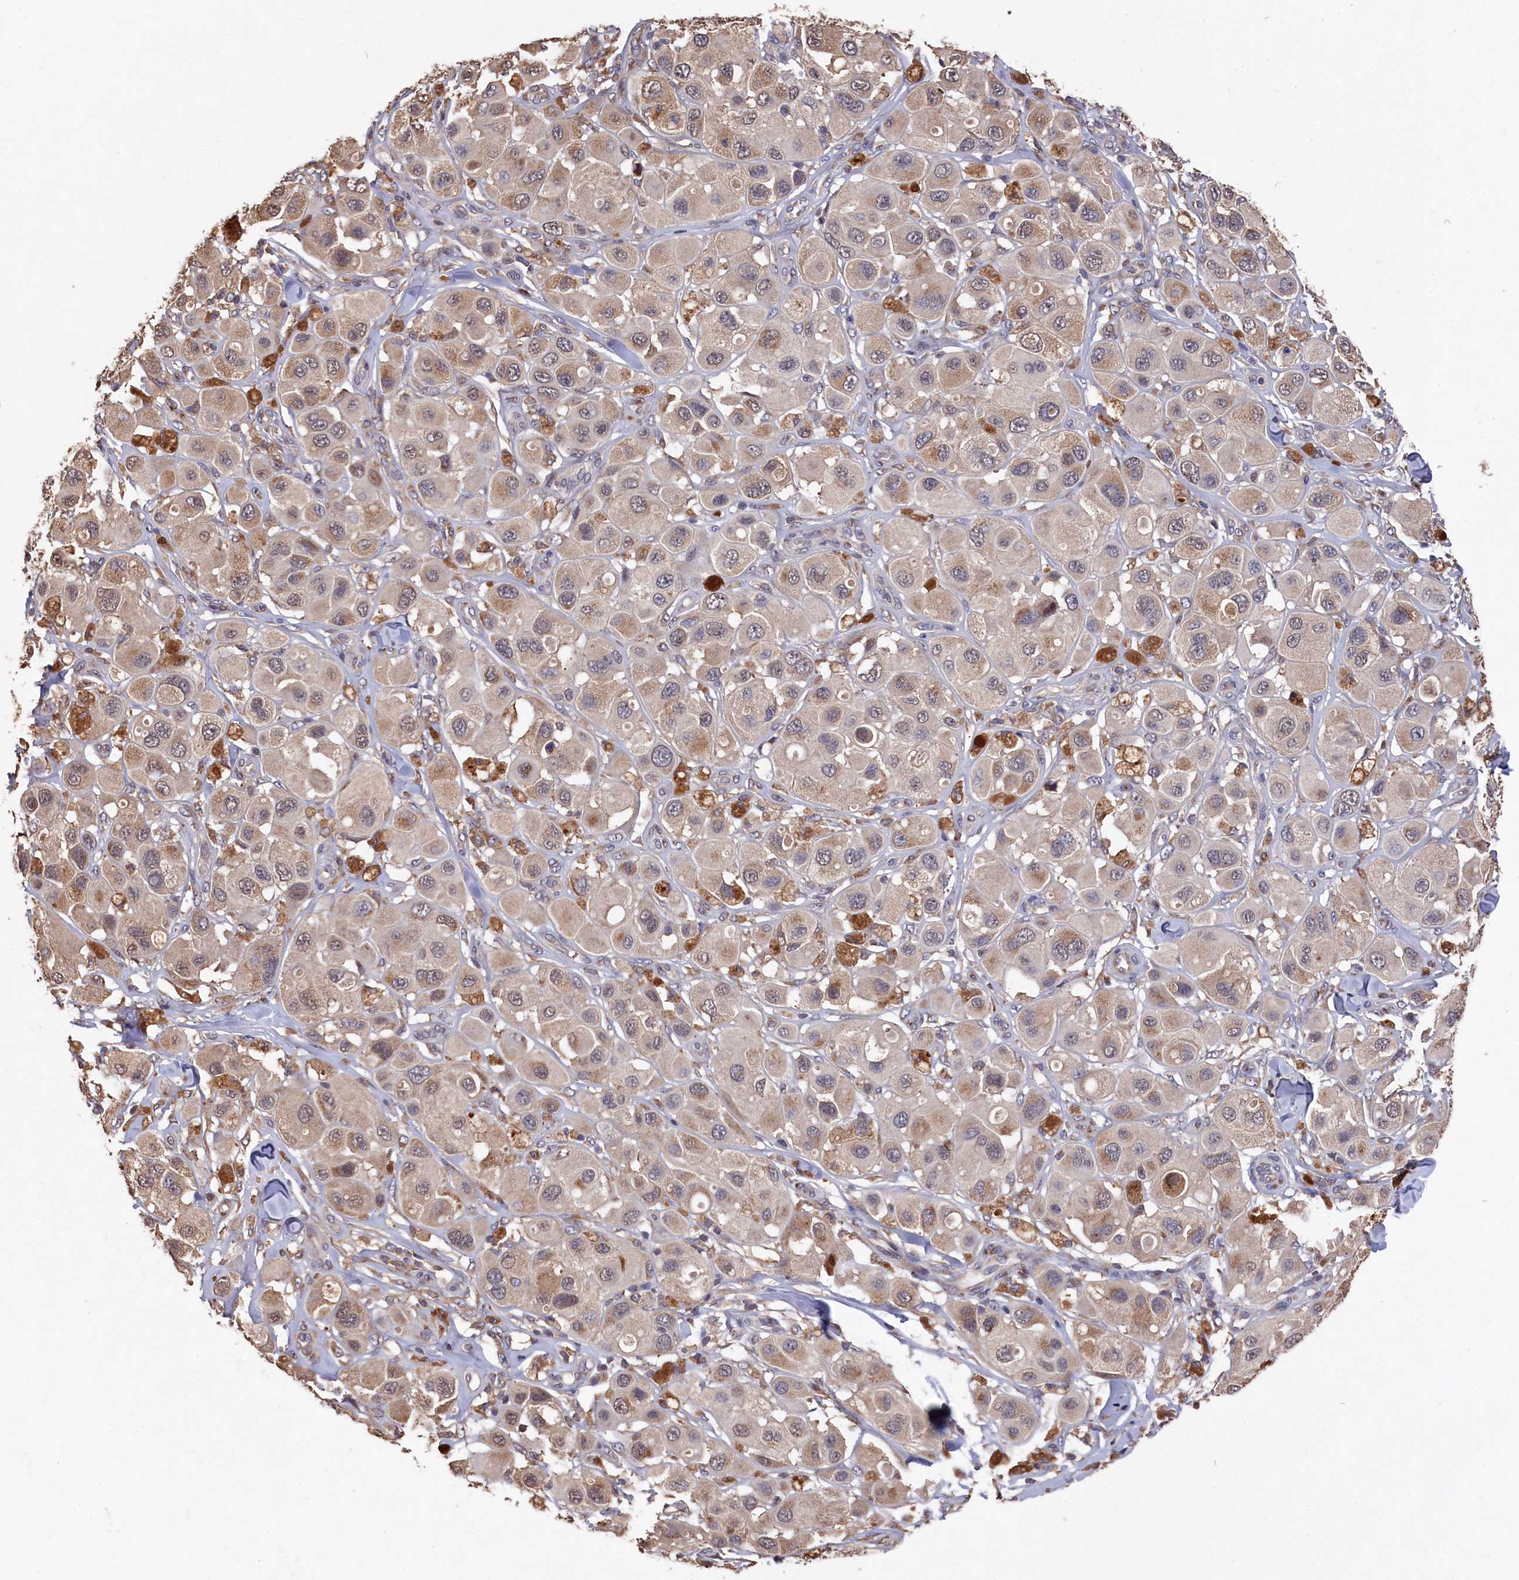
{"staining": {"intensity": "weak", "quantity": "25%-75%", "location": "cytoplasmic/membranous"}, "tissue": "melanoma", "cell_type": "Tumor cells", "image_type": "cancer", "snomed": [{"axis": "morphology", "description": "Malignant melanoma, Metastatic site"}, {"axis": "topography", "description": "Skin"}], "caption": "Immunohistochemical staining of malignant melanoma (metastatic site) displays weak cytoplasmic/membranous protein expression in approximately 25%-75% of tumor cells.", "gene": "NAA60", "patient": {"sex": "male", "age": 41}}